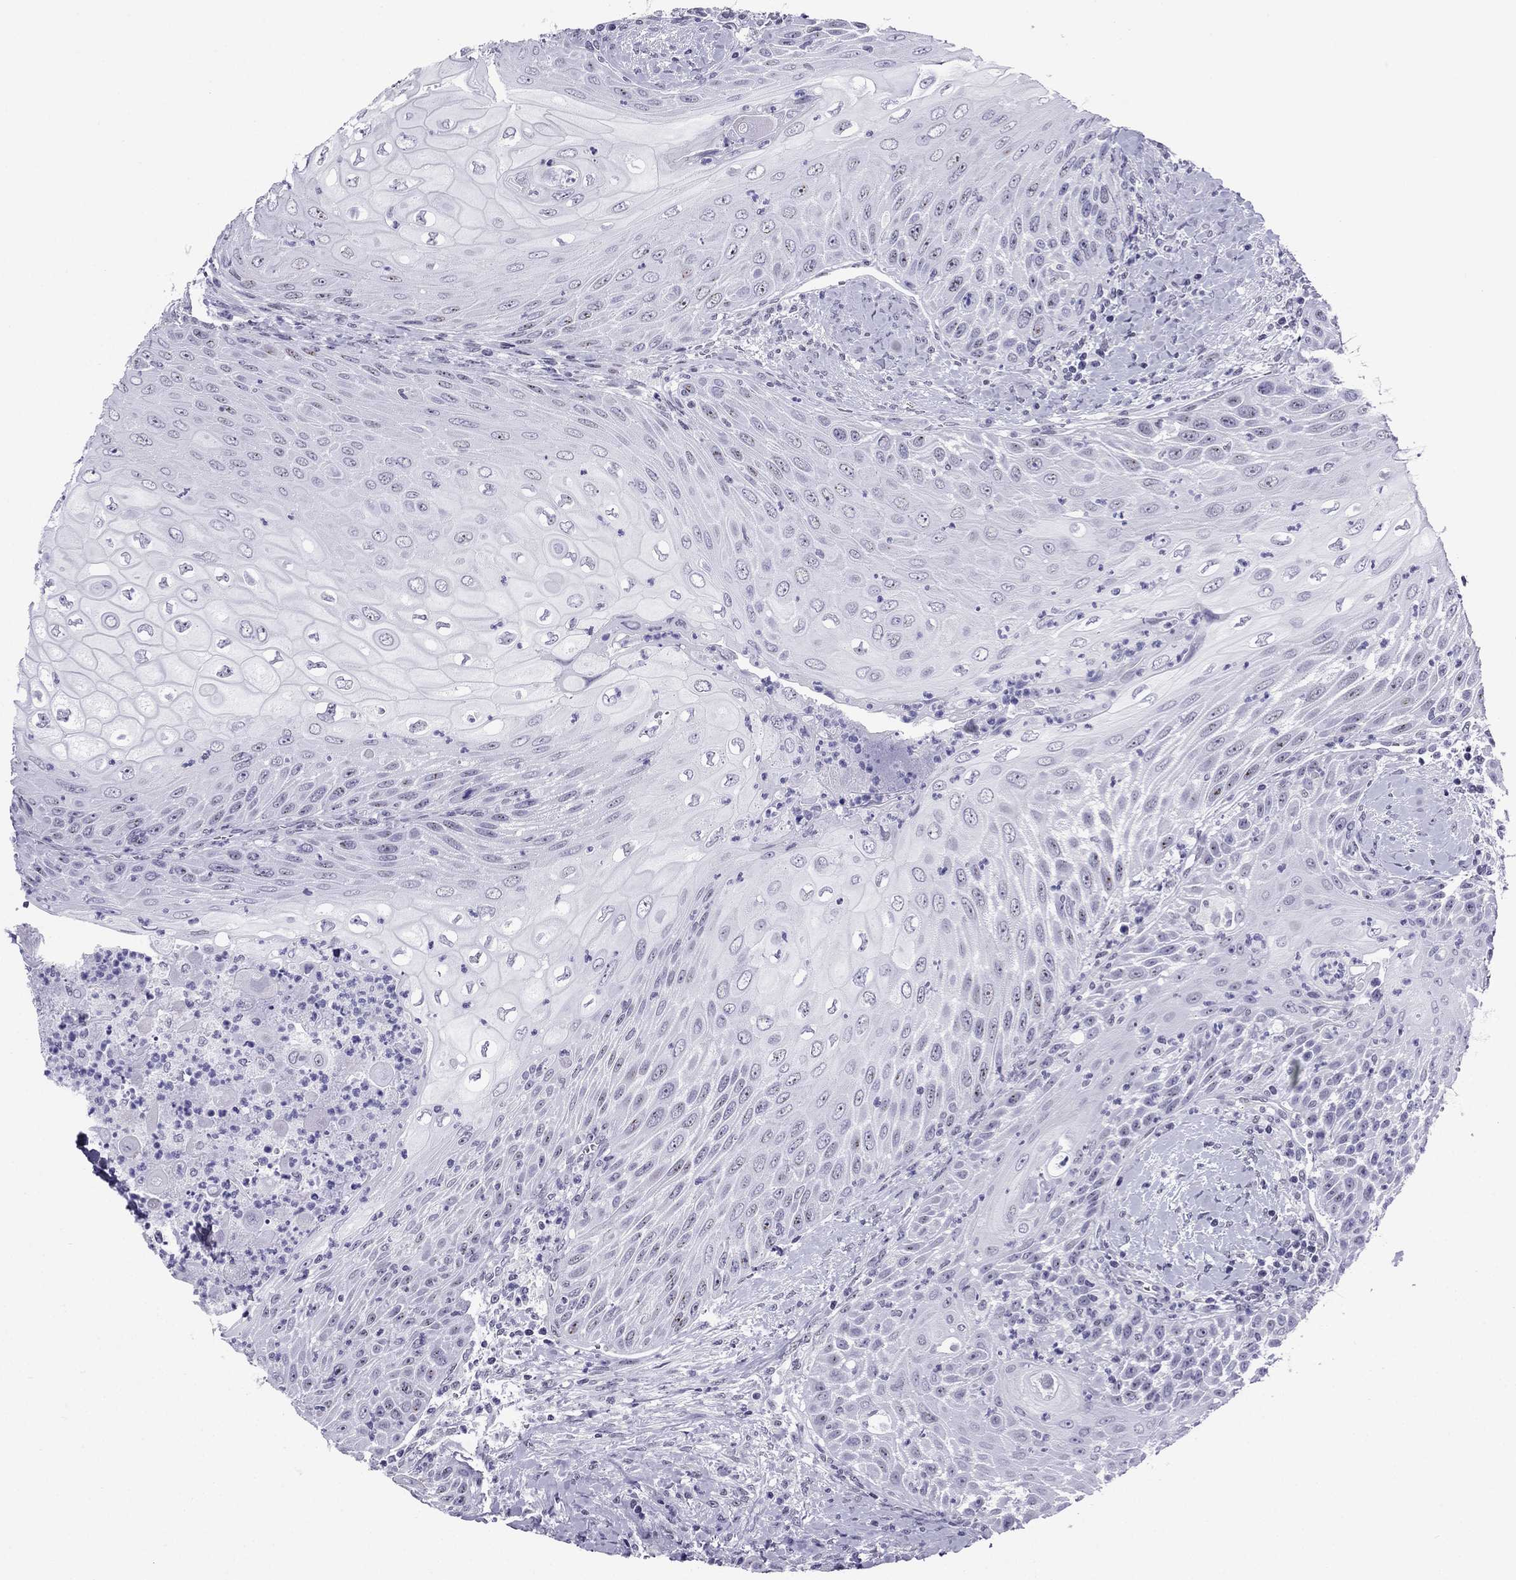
{"staining": {"intensity": "negative", "quantity": "none", "location": "none"}, "tissue": "head and neck cancer", "cell_type": "Tumor cells", "image_type": "cancer", "snomed": [{"axis": "morphology", "description": "Squamous cell carcinoma, NOS"}, {"axis": "topography", "description": "Head-Neck"}], "caption": "Immunohistochemistry (IHC) histopathology image of neoplastic tissue: head and neck squamous cell carcinoma stained with DAB (3,3'-diaminobenzidine) demonstrates no significant protein staining in tumor cells. The staining was performed using DAB to visualize the protein expression in brown, while the nuclei were stained in blue with hematoxylin (Magnification: 20x).", "gene": "ZNF646", "patient": {"sex": "male", "age": 69}}